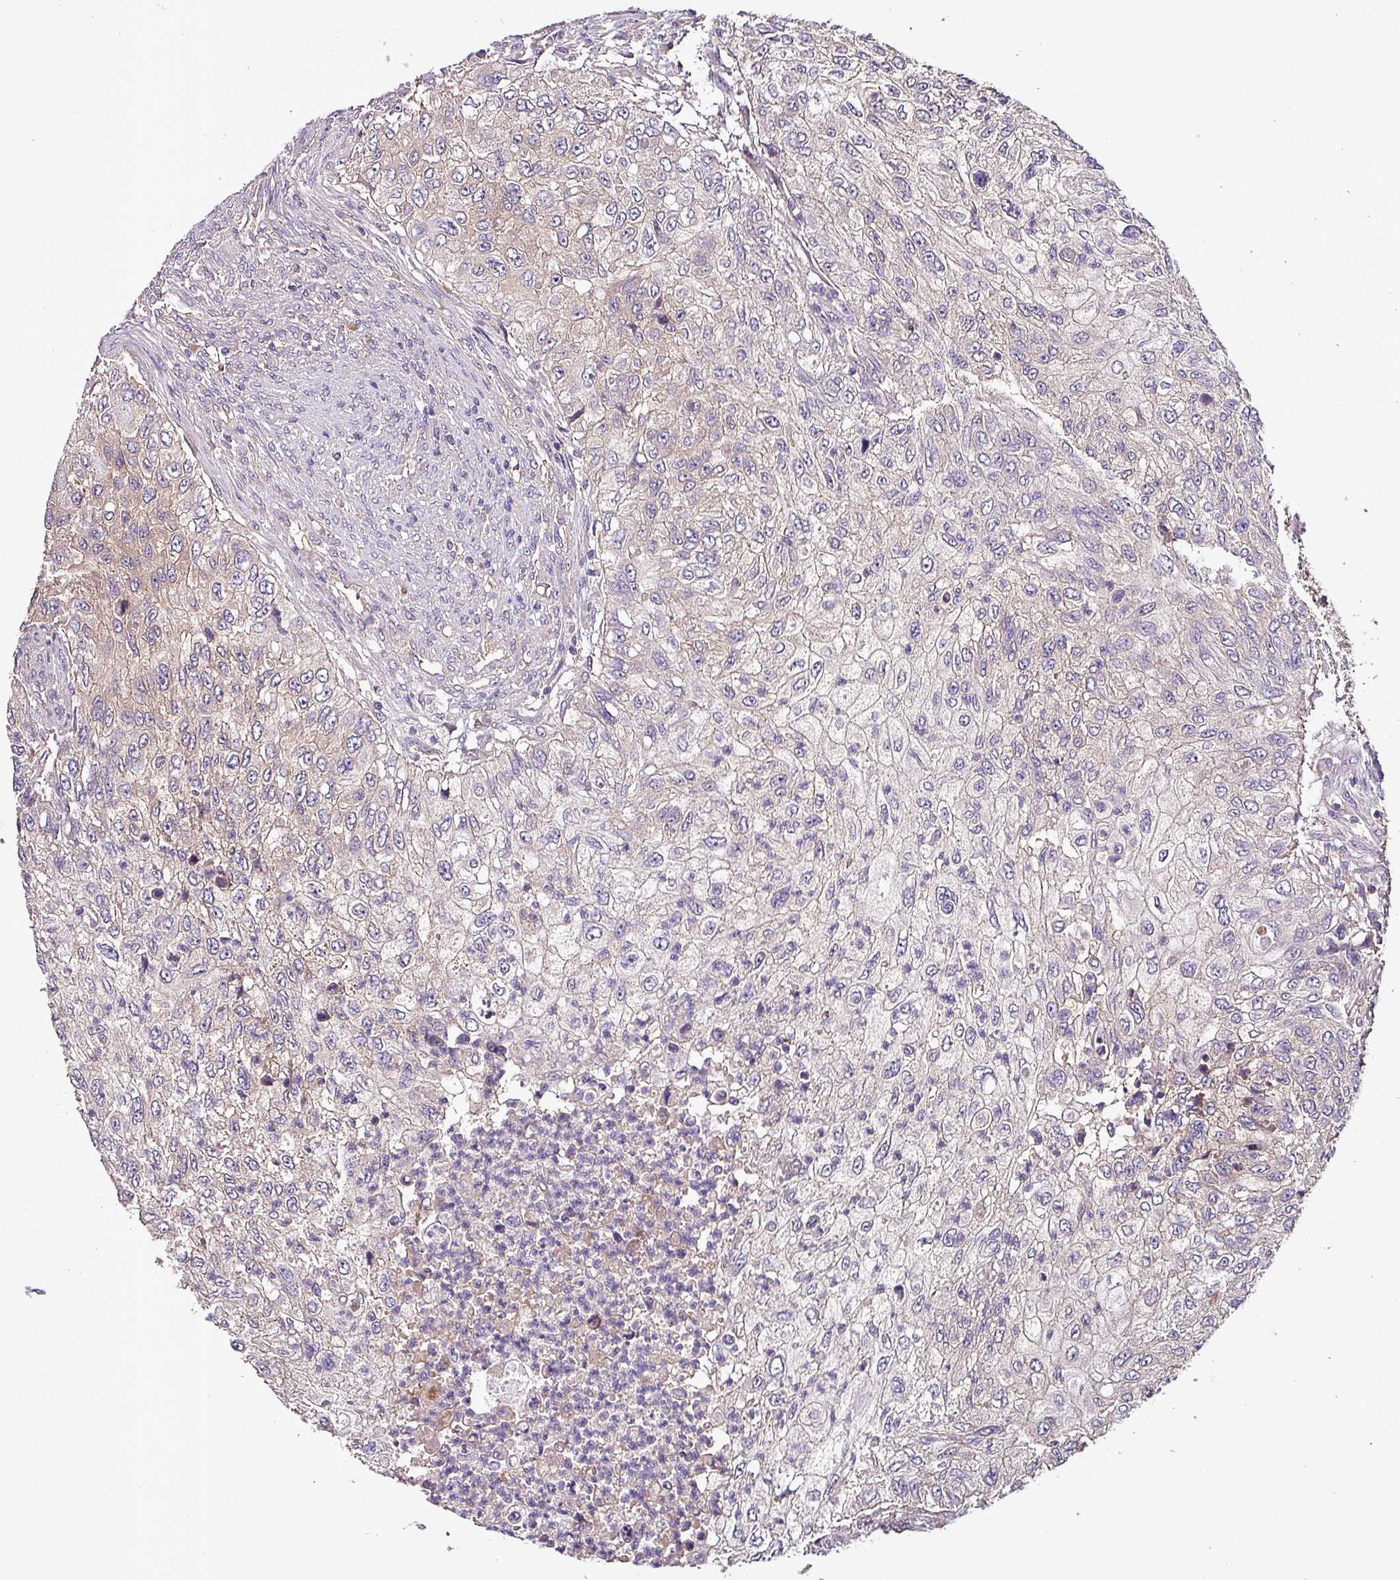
{"staining": {"intensity": "negative", "quantity": "none", "location": "none"}, "tissue": "urothelial cancer", "cell_type": "Tumor cells", "image_type": "cancer", "snomed": [{"axis": "morphology", "description": "Urothelial carcinoma, High grade"}, {"axis": "topography", "description": "Urinary bladder"}], "caption": "IHC micrograph of high-grade urothelial carcinoma stained for a protein (brown), which shows no positivity in tumor cells.", "gene": "PAFAH1B2", "patient": {"sex": "female", "age": 60}}